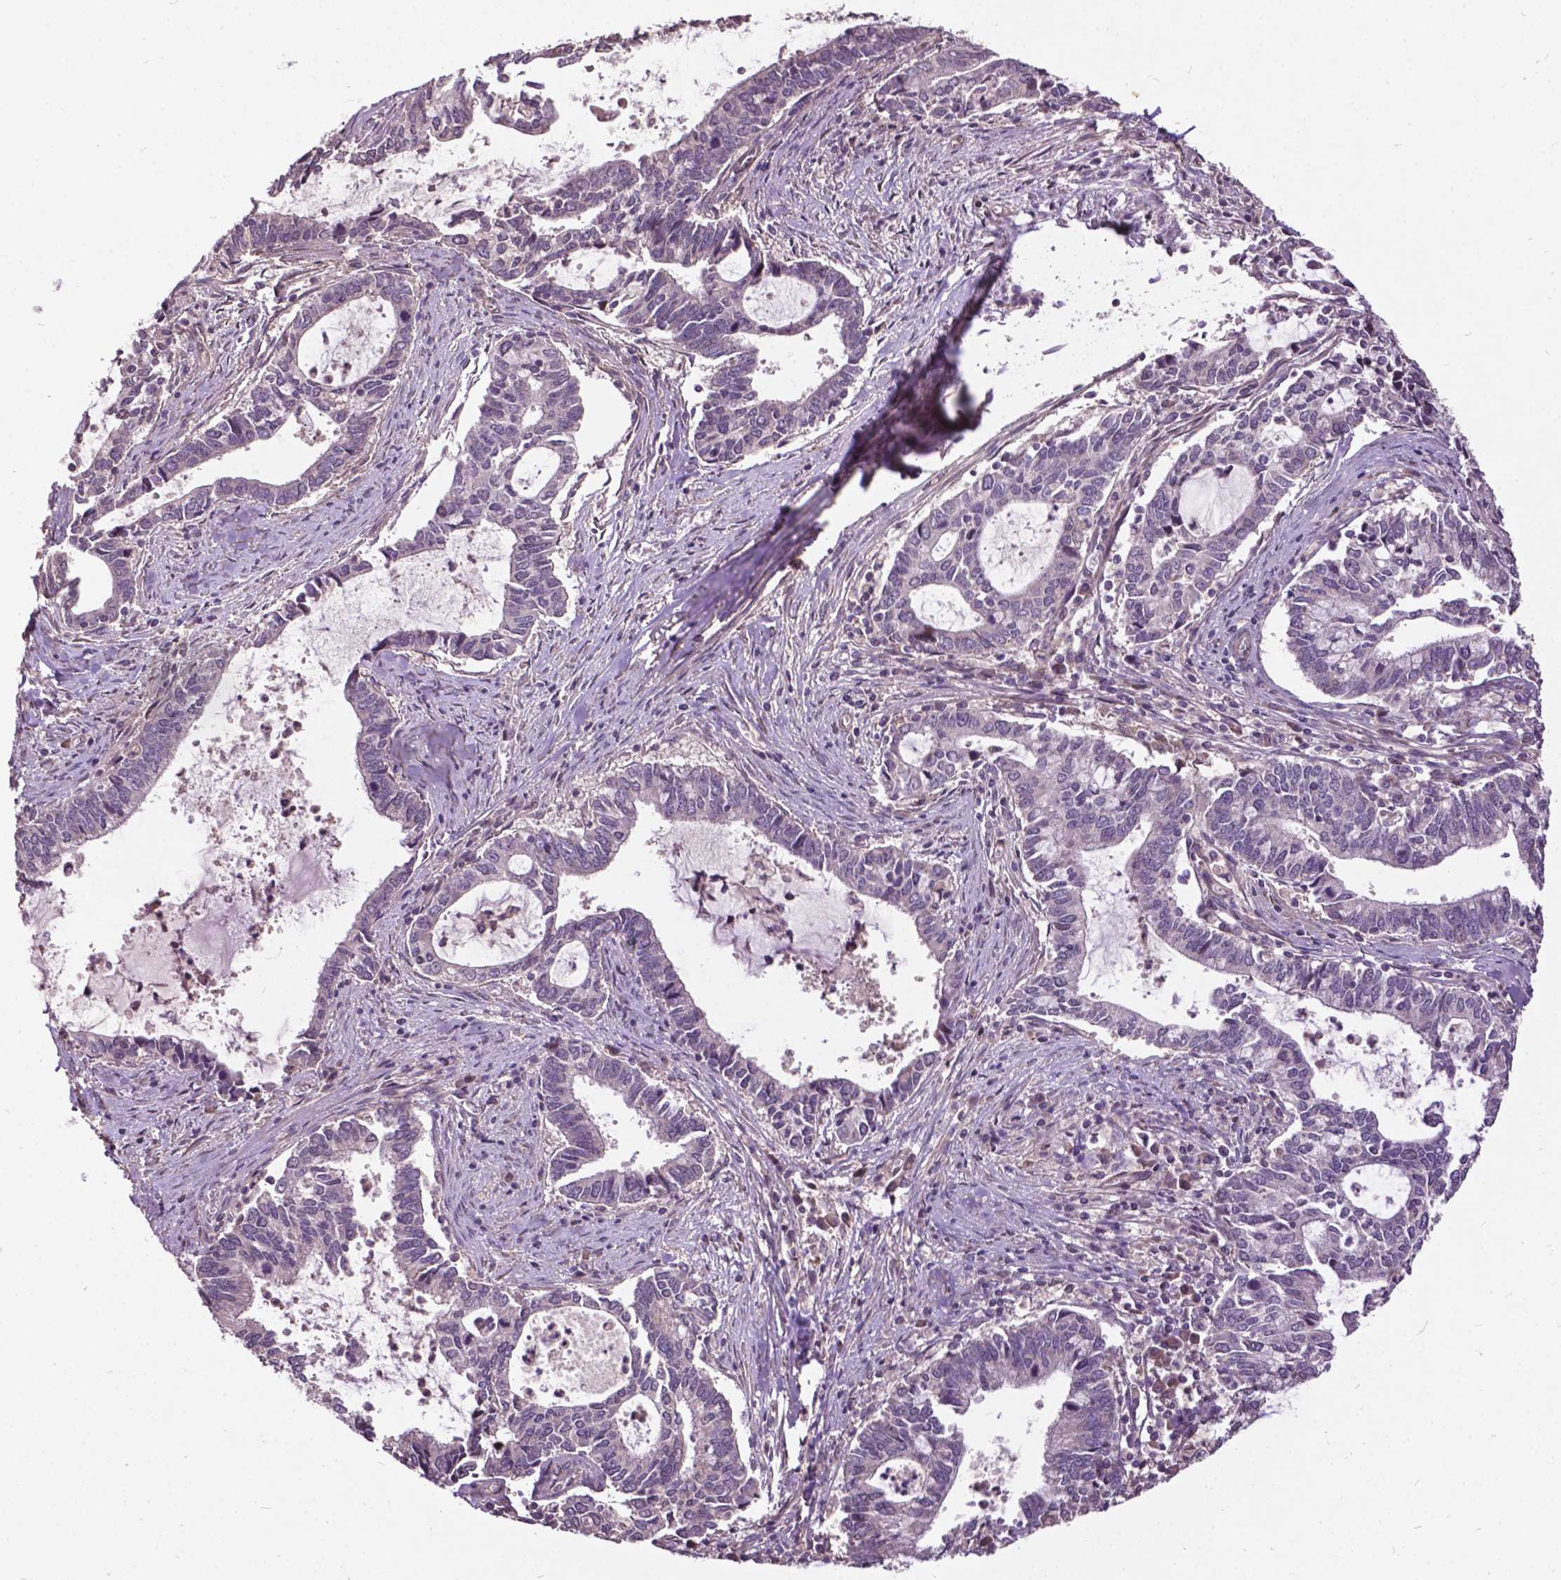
{"staining": {"intensity": "negative", "quantity": "none", "location": "none"}, "tissue": "cervical cancer", "cell_type": "Tumor cells", "image_type": "cancer", "snomed": [{"axis": "morphology", "description": "Adenocarcinoma, NOS"}, {"axis": "topography", "description": "Cervix"}], "caption": "DAB immunohistochemical staining of human cervical cancer shows no significant positivity in tumor cells.", "gene": "AP1S3", "patient": {"sex": "female", "age": 42}}